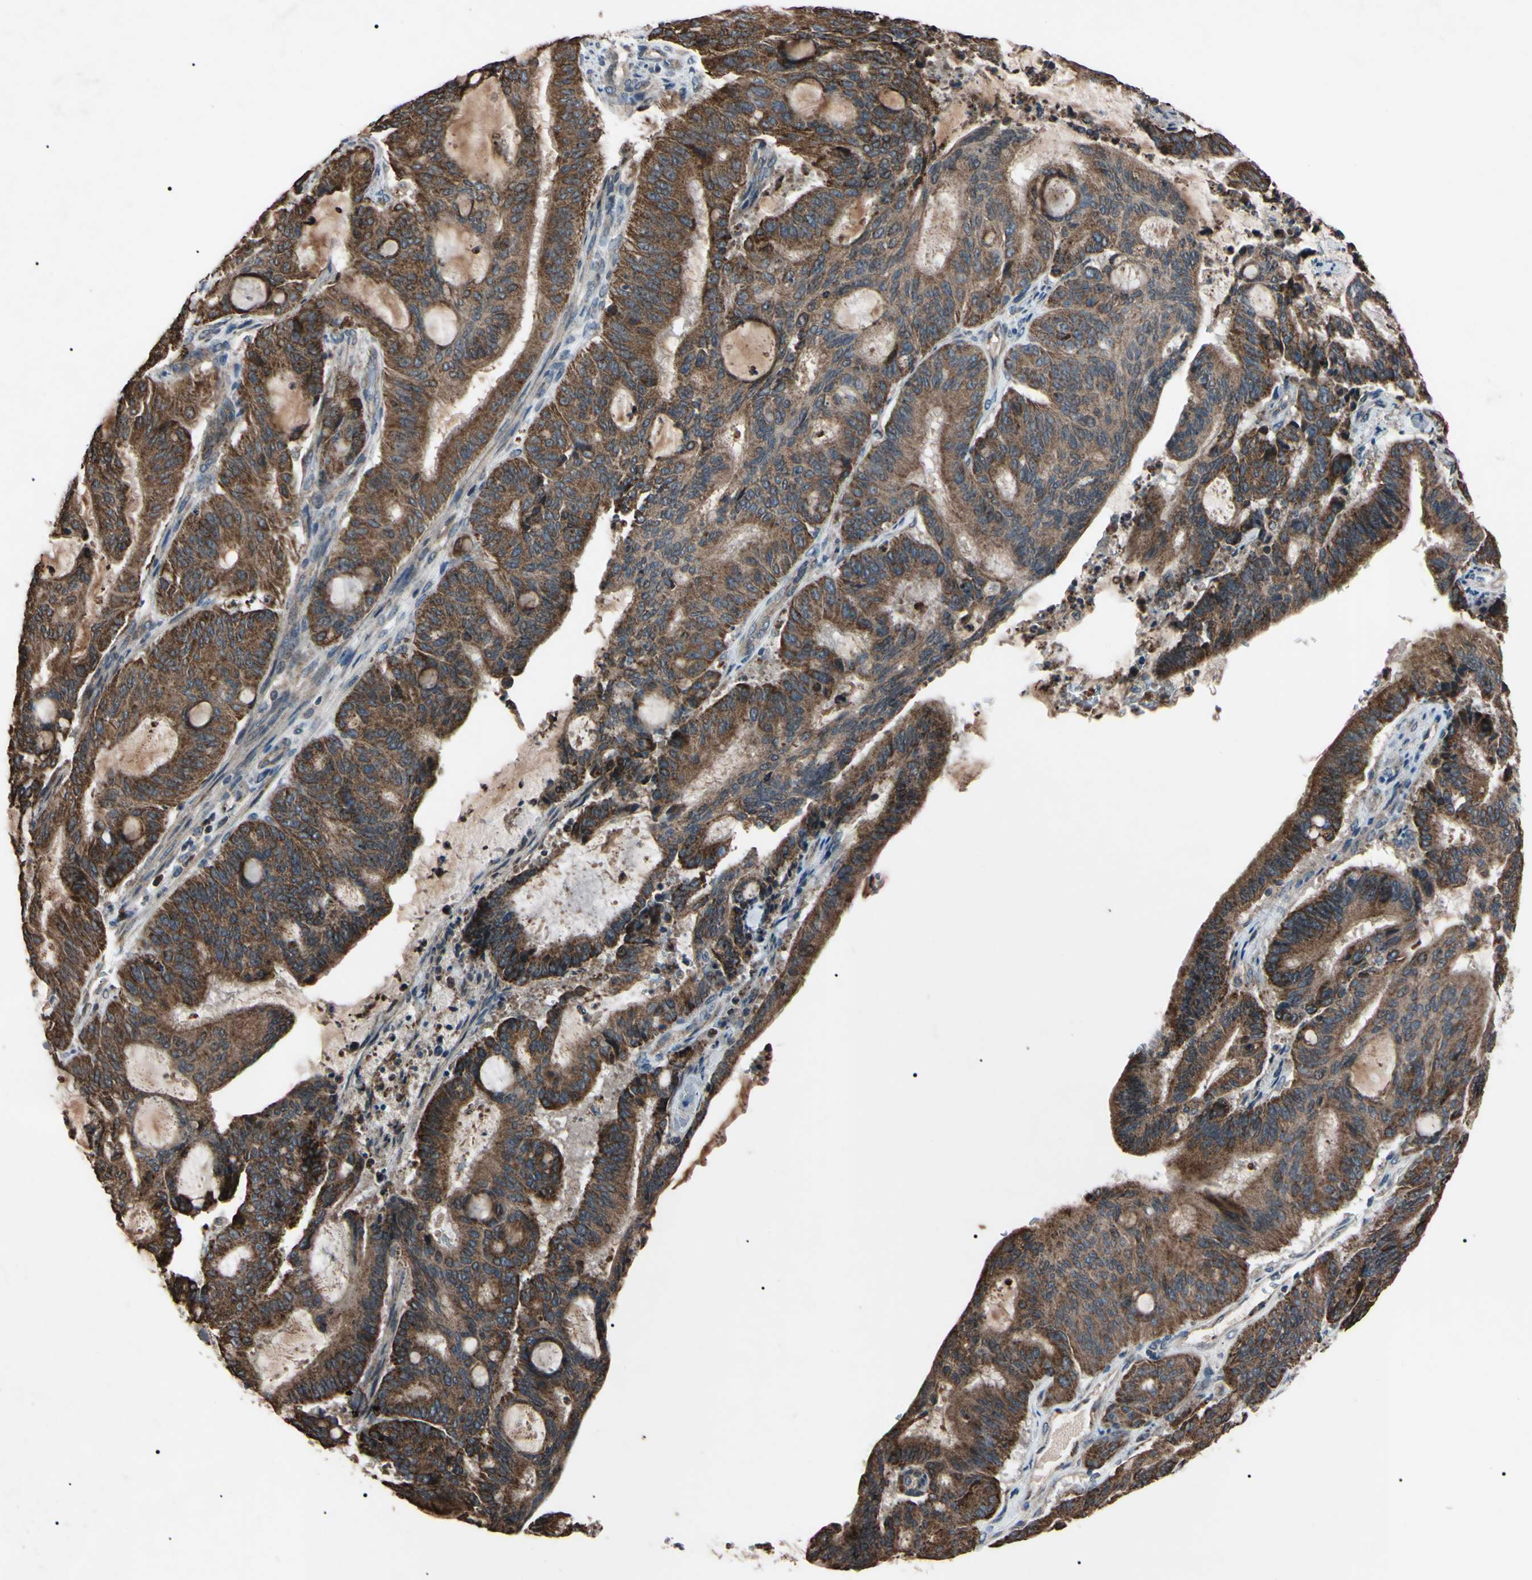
{"staining": {"intensity": "moderate", "quantity": ">75%", "location": "cytoplasmic/membranous"}, "tissue": "liver cancer", "cell_type": "Tumor cells", "image_type": "cancer", "snomed": [{"axis": "morphology", "description": "Cholangiocarcinoma"}, {"axis": "topography", "description": "Liver"}], "caption": "Liver cholangiocarcinoma was stained to show a protein in brown. There is medium levels of moderate cytoplasmic/membranous positivity in approximately >75% of tumor cells. (DAB (3,3'-diaminobenzidine) IHC with brightfield microscopy, high magnification).", "gene": "TNFRSF1A", "patient": {"sex": "female", "age": 73}}